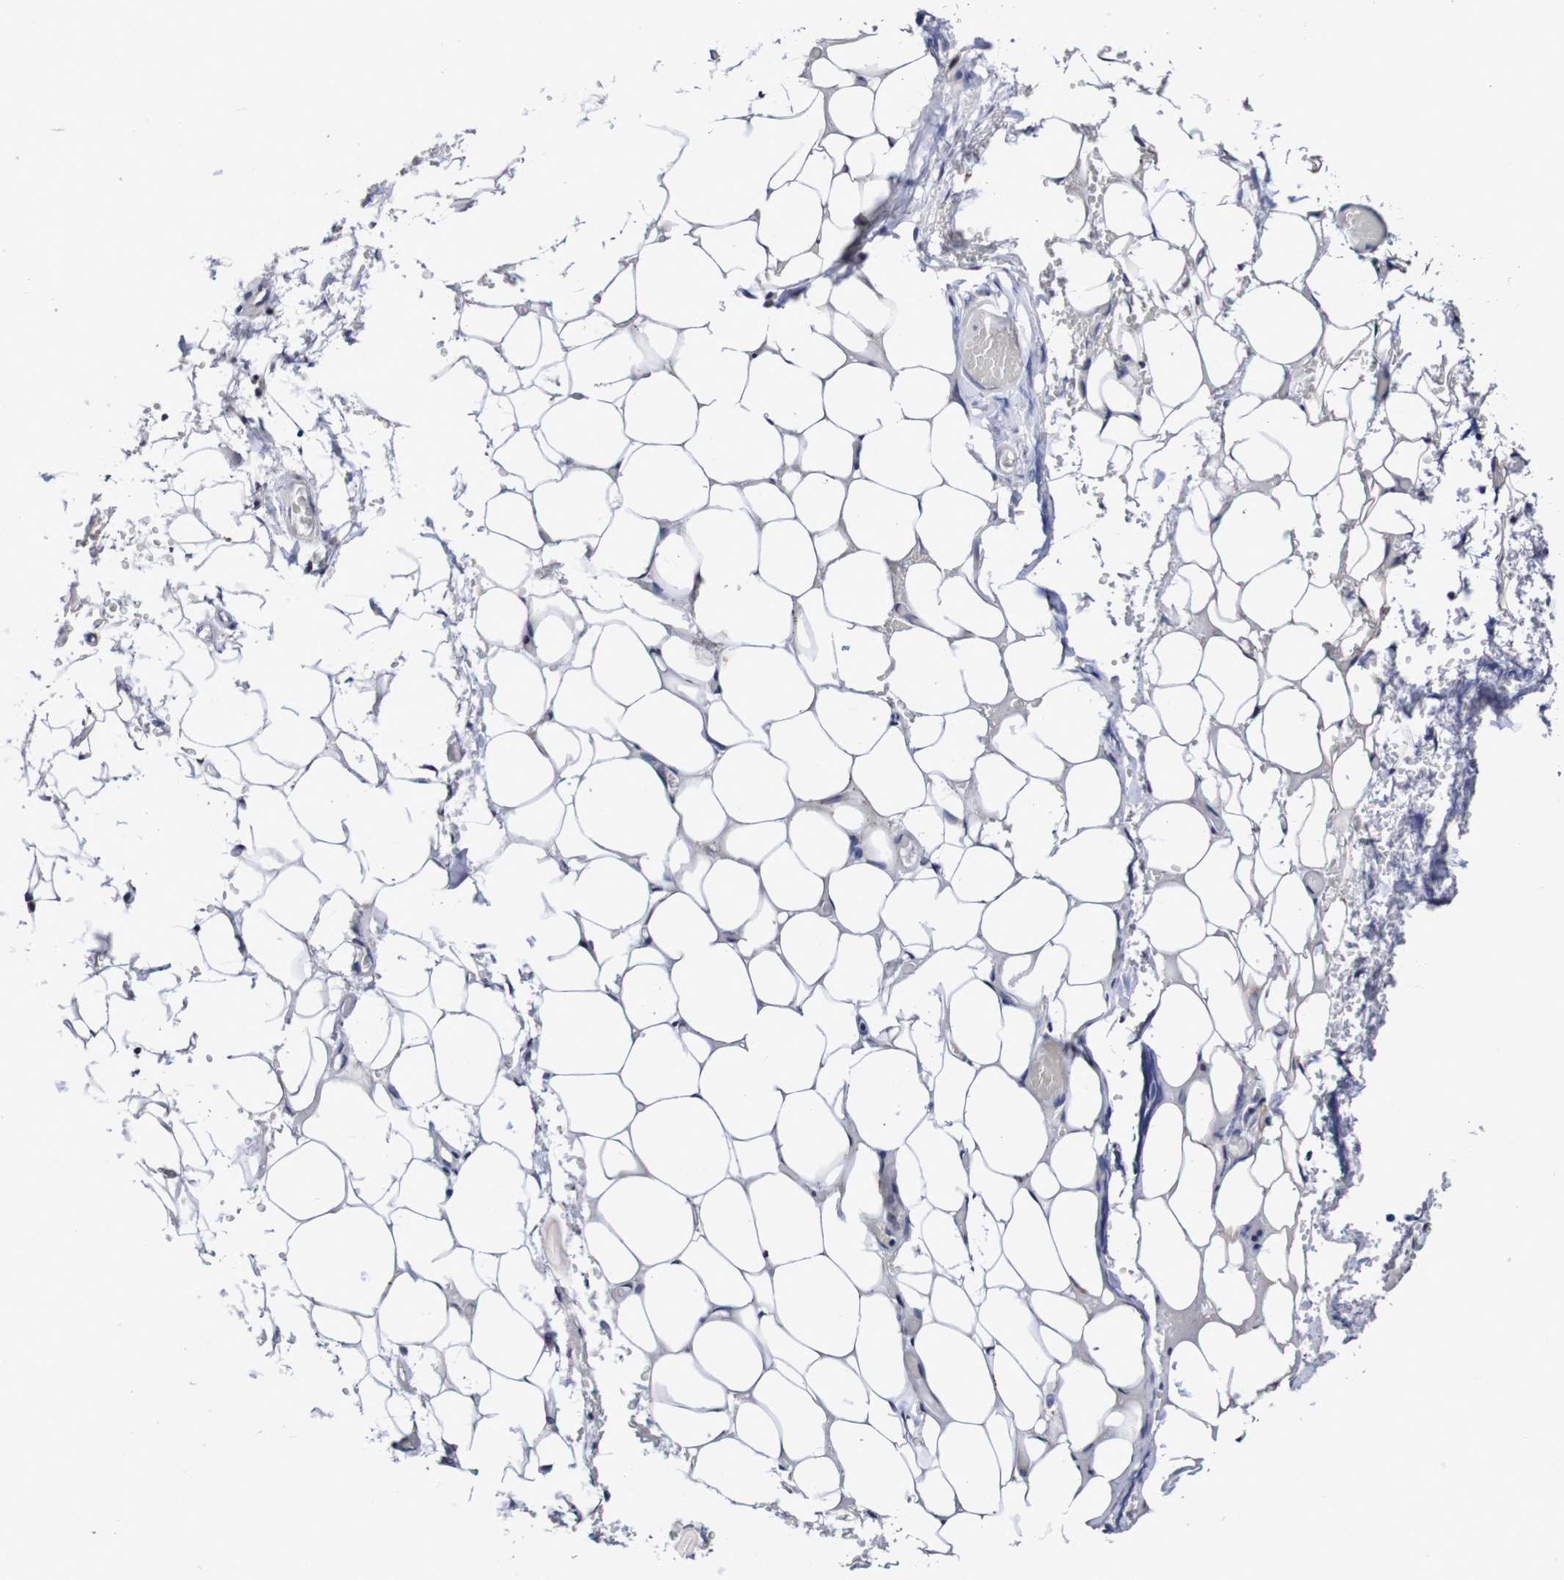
{"staining": {"intensity": "negative", "quantity": "none", "location": "none"}, "tissue": "adipose tissue", "cell_type": "Adipocytes", "image_type": "normal", "snomed": [{"axis": "morphology", "description": "Normal tissue, NOS"}, {"axis": "morphology", "description": "Adenocarcinoma, NOS"}, {"axis": "topography", "description": "Esophagus"}], "caption": "Adipocytes show no significant protein staining in benign adipose tissue. Nuclei are stained in blue.", "gene": "ACVR1C", "patient": {"sex": "male", "age": 62}}